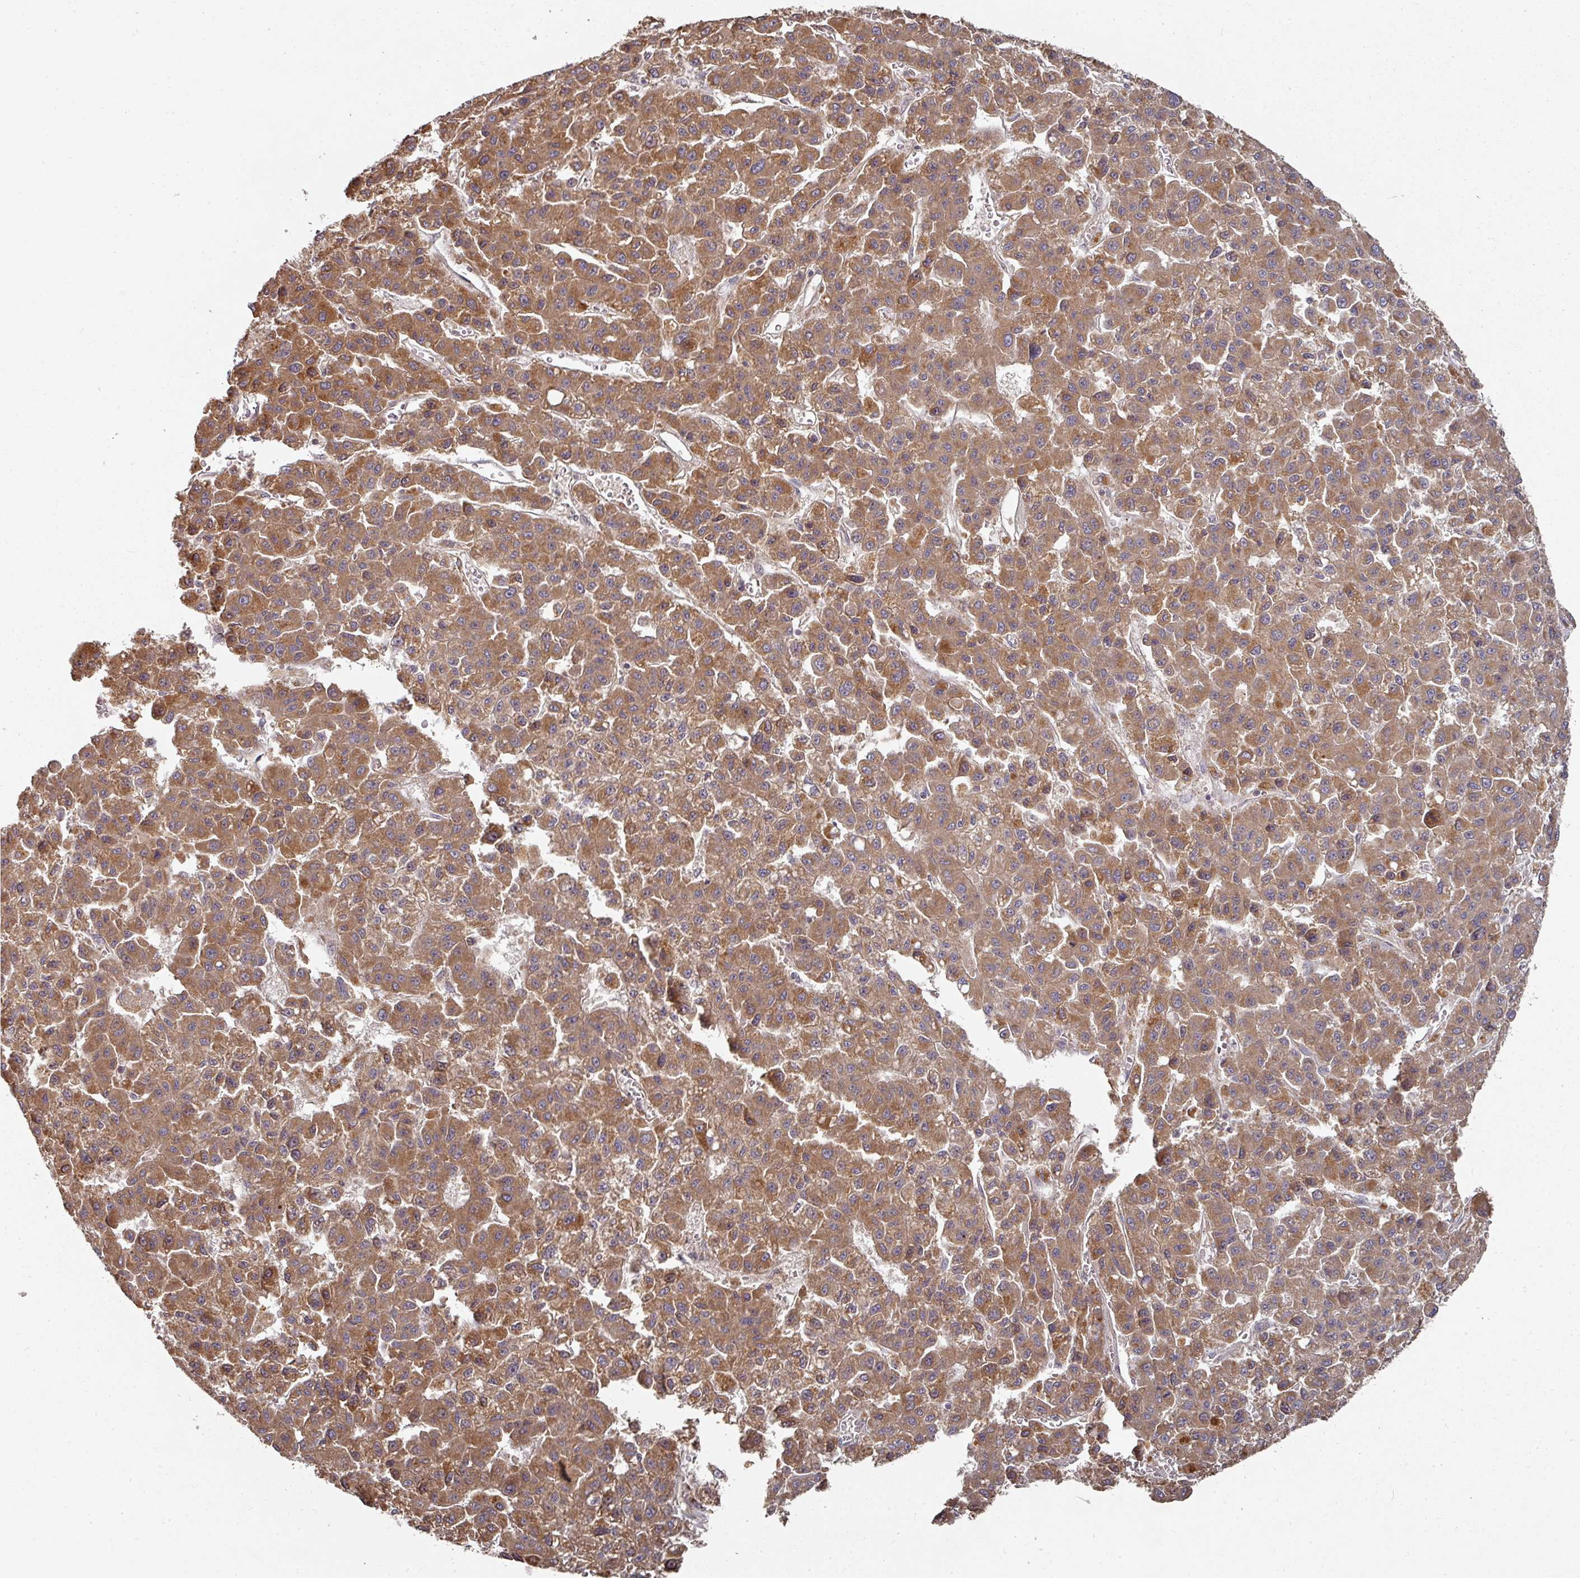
{"staining": {"intensity": "moderate", "quantity": ">75%", "location": "cytoplasmic/membranous"}, "tissue": "liver cancer", "cell_type": "Tumor cells", "image_type": "cancer", "snomed": [{"axis": "morphology", "description": "Carcinoma, Hepatocellular, NOS"}, {"axis": "topography", "description": "Liver"}], "caption": "Immunohistochemical staining of liver cancer (hepatocellular carcinoma) exhibits medium levels of moderate cytoplasmic/membranous expression in approximately >75% of tumor cells.", "gene": "CEP95", "patient": {"sex": "male", "age": 70}}